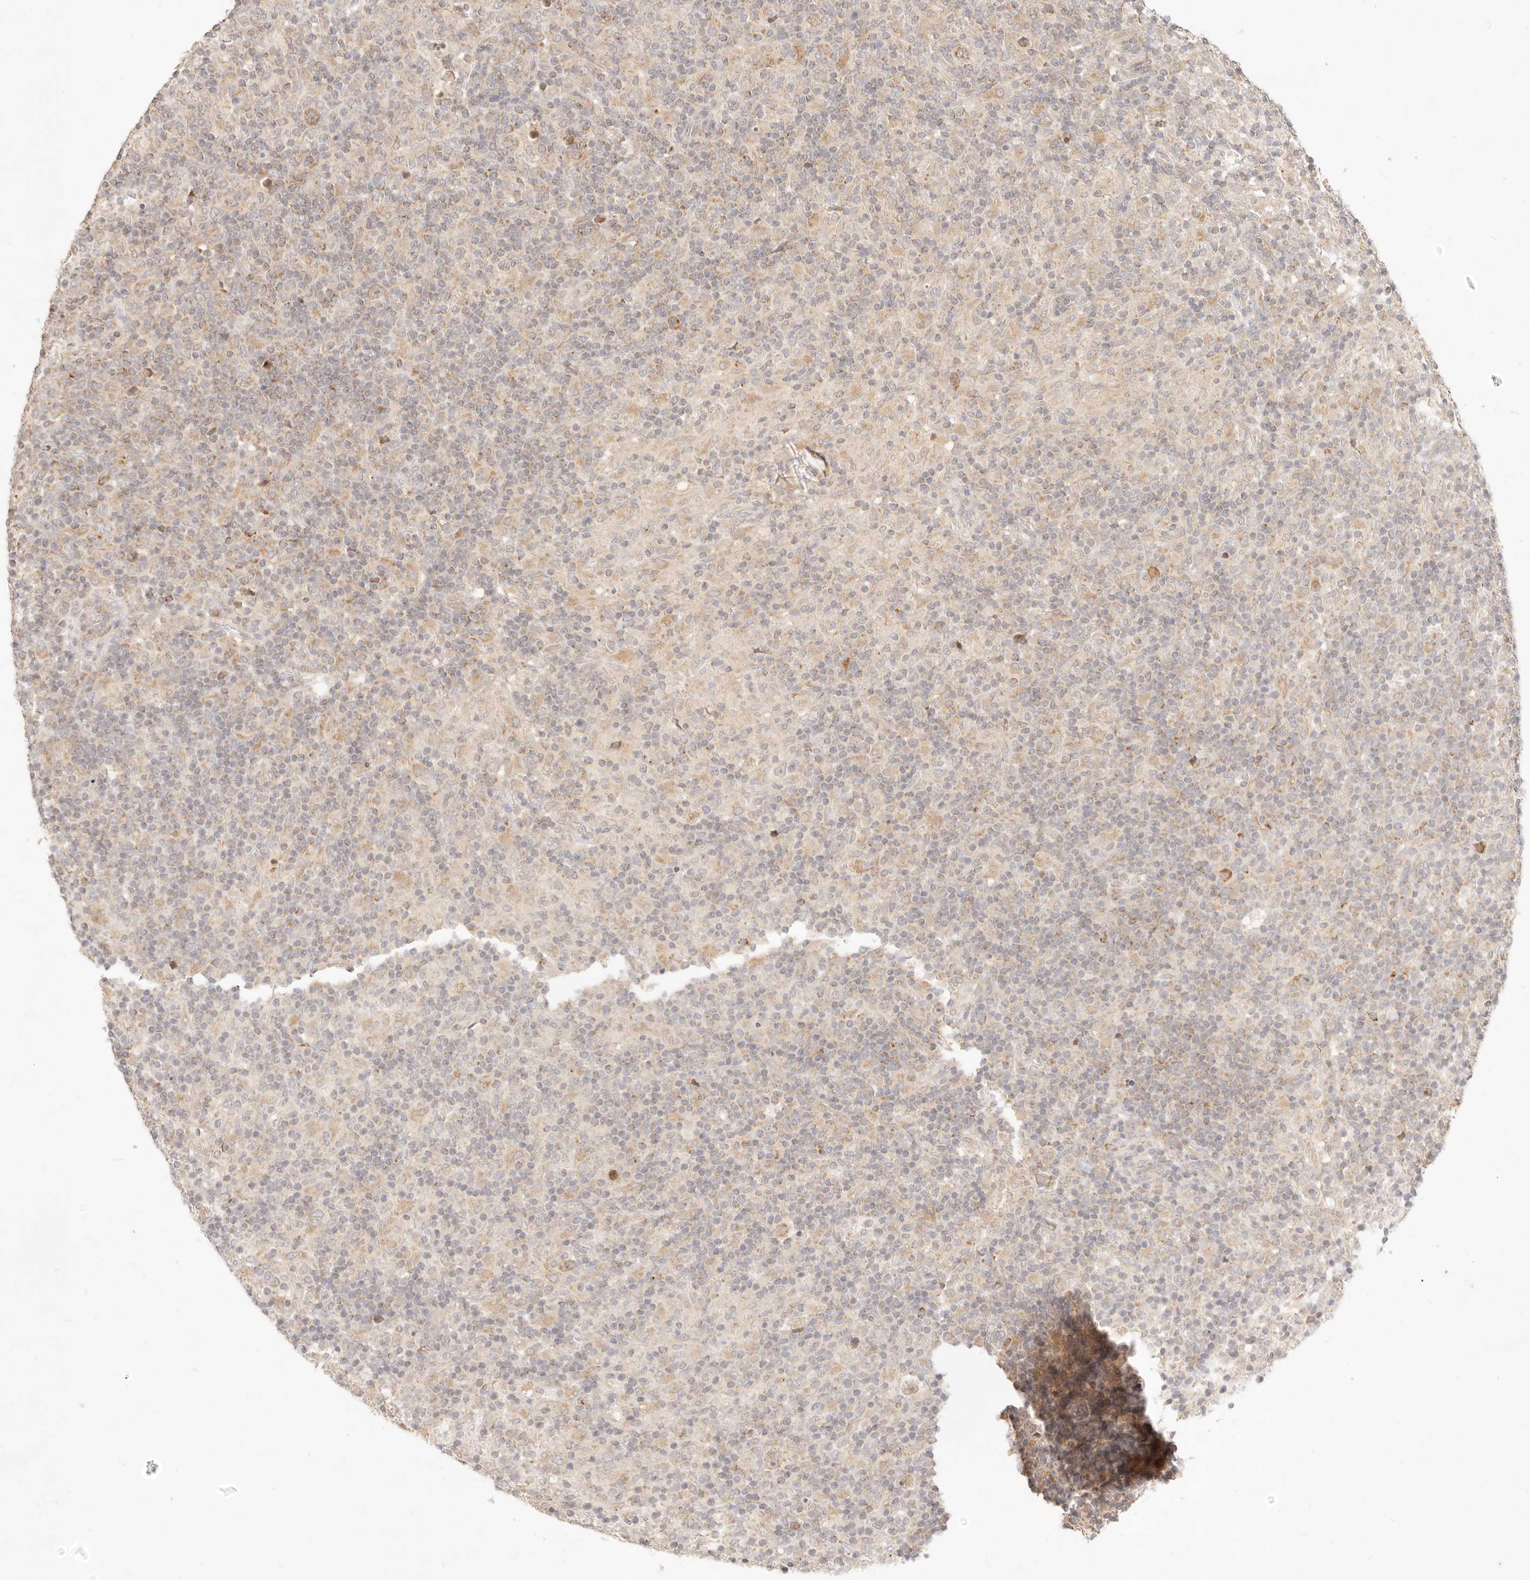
{"staining": {"intensity": "moderate", "quantity": "25%-75%", "location": "cytoplasmic/membranous"}, "tissue": "lymphoma", "cell_type": "Tumor cells", "image_type": "cancer", "snomed": [{"axis": "morphology", "description": "Hodgkin's disease, NOS"}, {"axis": "topography", "description": "Lymph node"}], "caption": "Protein expression analysis of lymphoma demonstrates moderate cytoplasmic/membranous staining in approximately 25%-75% of tumor cells. Nuclei are stained in blue.", "gene": "RUBCNL", "patient": {"sex": "male", "age": 70}}